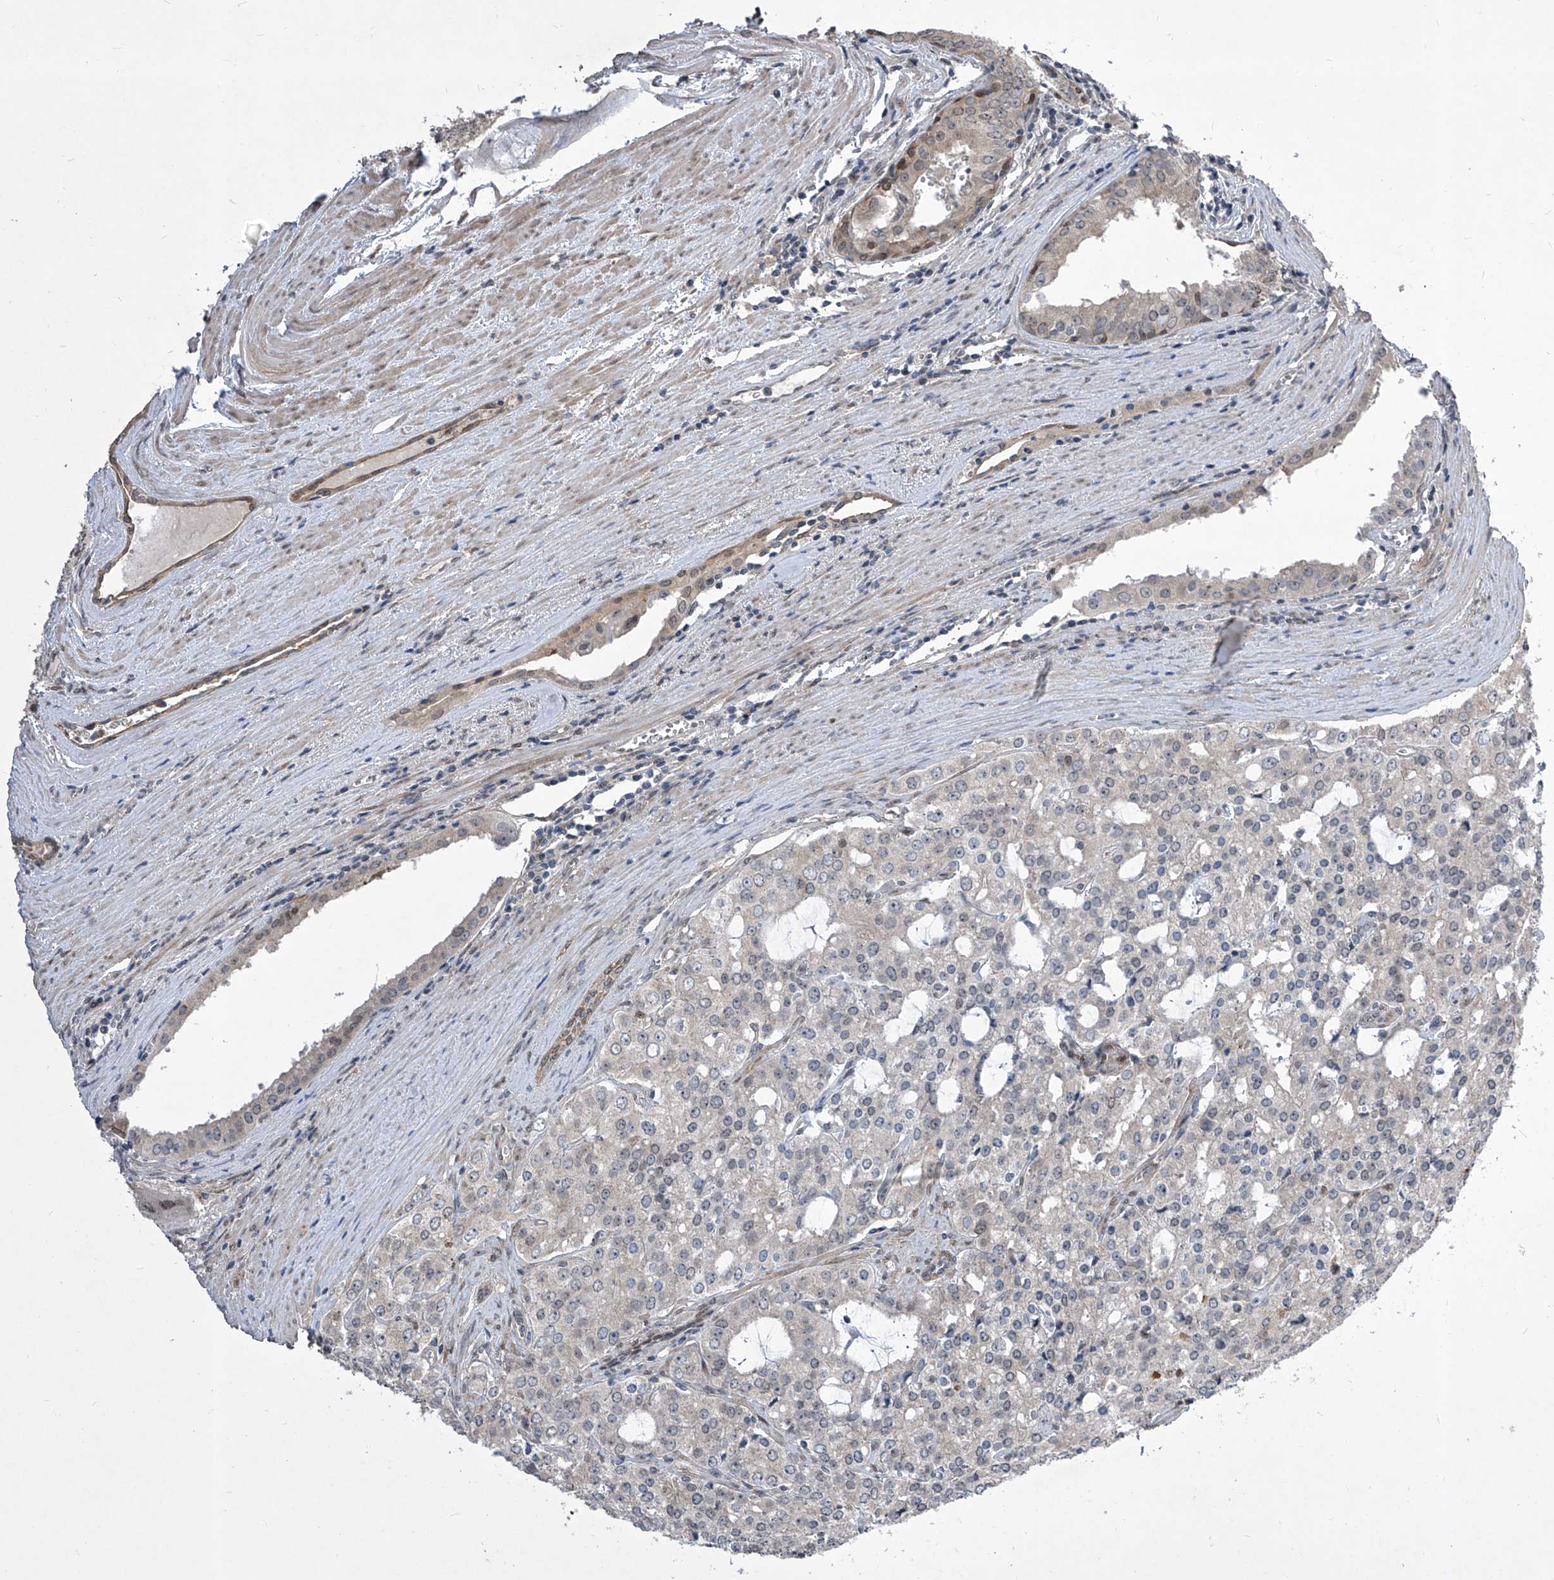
{"staining": {"intensity": "weak", "quantity": "<25%", "location": "cytoplasmic/membranous"}, "tissue": "prostate cancer", "cell_type": "Tumor cells", "image_type": "cancer", "snomed": [{"axis": "morphology", "description": "Adenocarcinoma, High grade"}, {"axis": "topography", "description": "Prostate"}], "caption": "Prostate cancer was stained to show a protein in brown. There is no significant positivity in tumor cells.", "gene": "CETN2", "patient": {"sex": "male", "age": 68}}